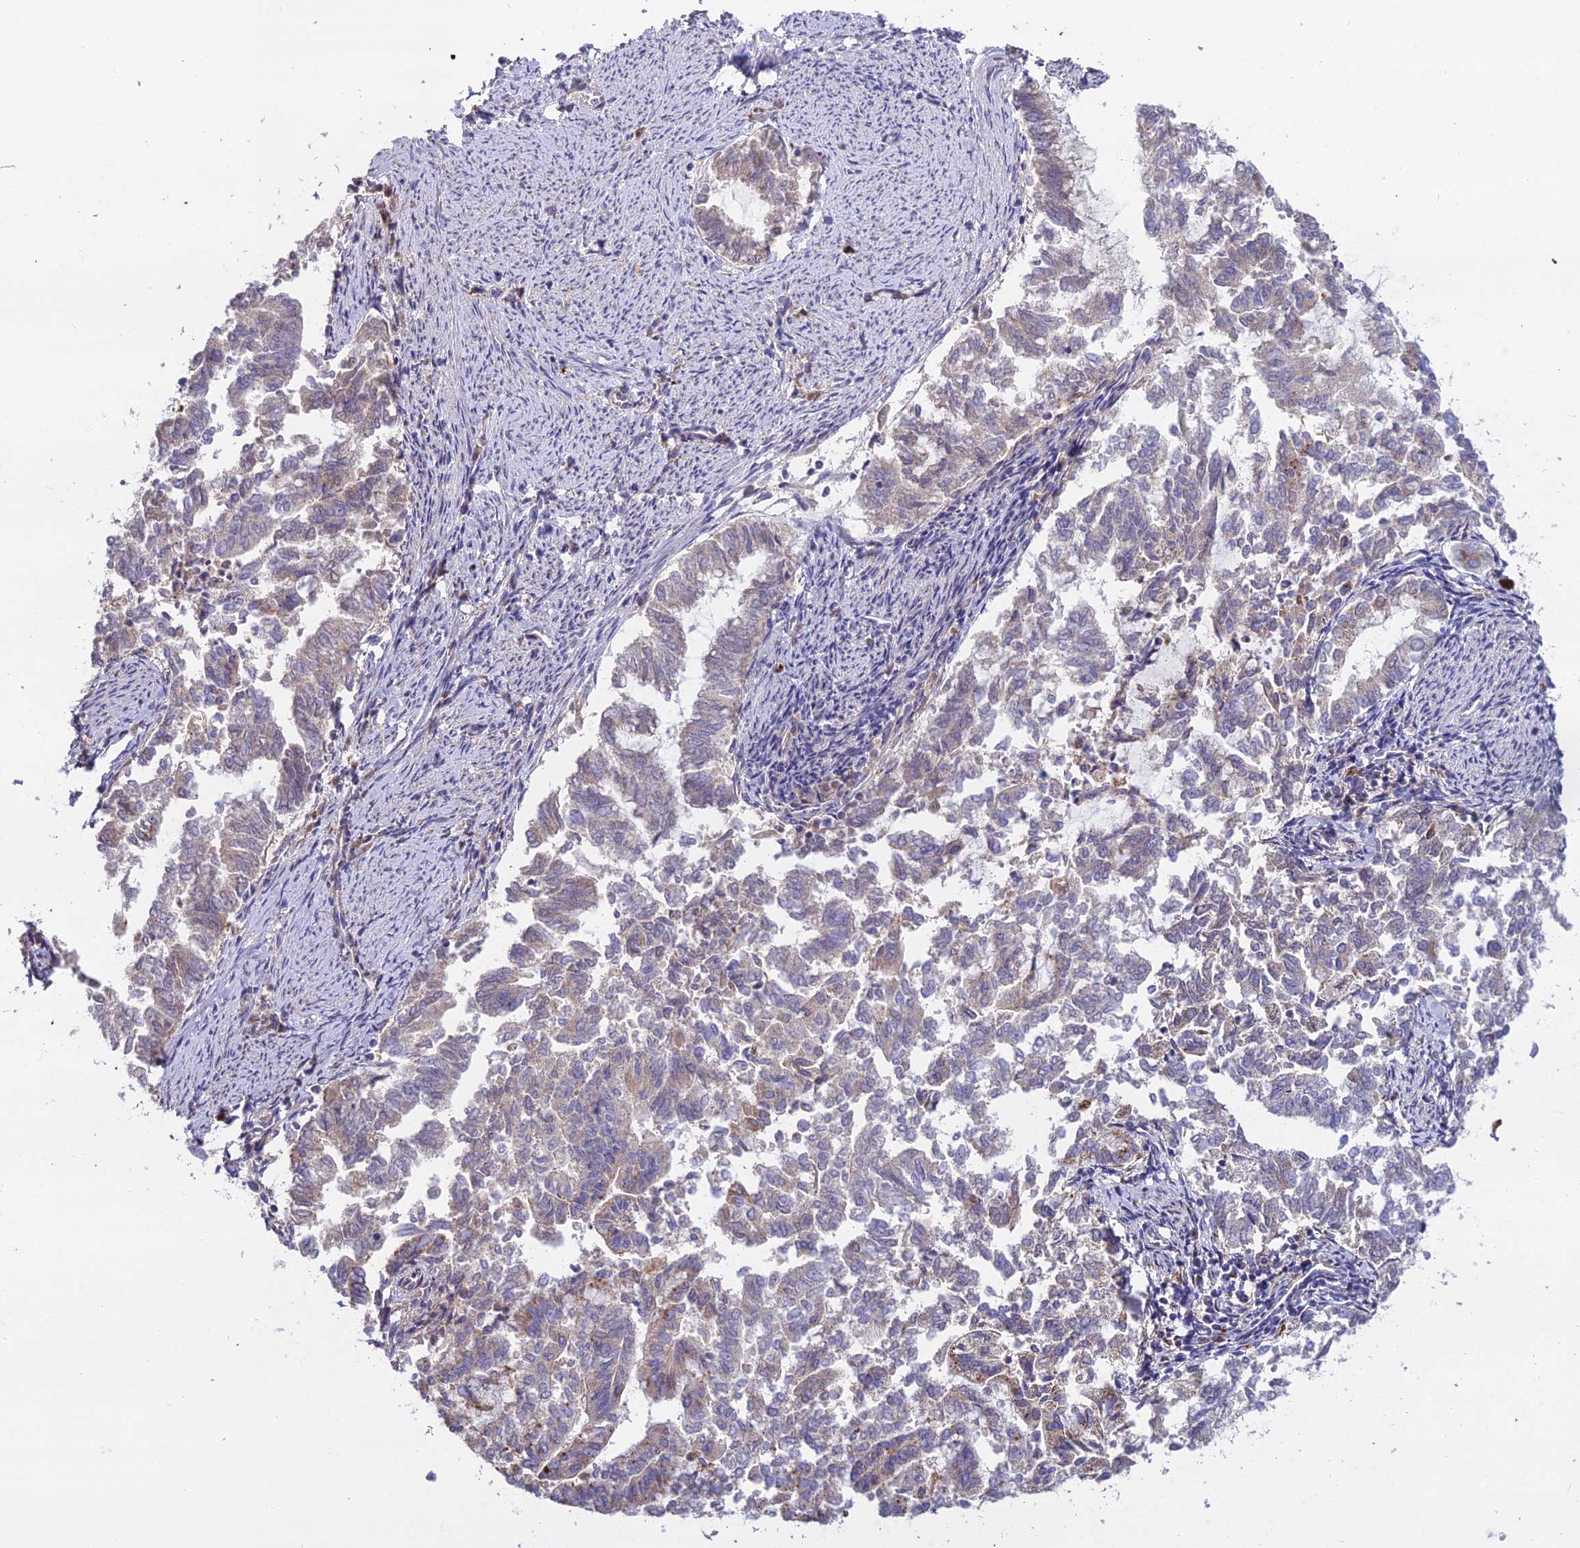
{"staining": {"intensity": "weak", "quantity": "<25%", "location": "cytoplasmic/membranous"}, "tissue": "endometrial cancer", "cell_type": "Tumor cells", "image_type": "cancer", "snomed": [{"axis": "morphology", "description": "Adenocarcinoma, NOS"}, {"axis": "topography", "description": "Endometrium"}], "caption": "Photomicrograph shows no protein positivity in tumor cells of endometrial cancer tissue.", "gene": "EID2", "patient": {"sex": "female", "age": 79}}